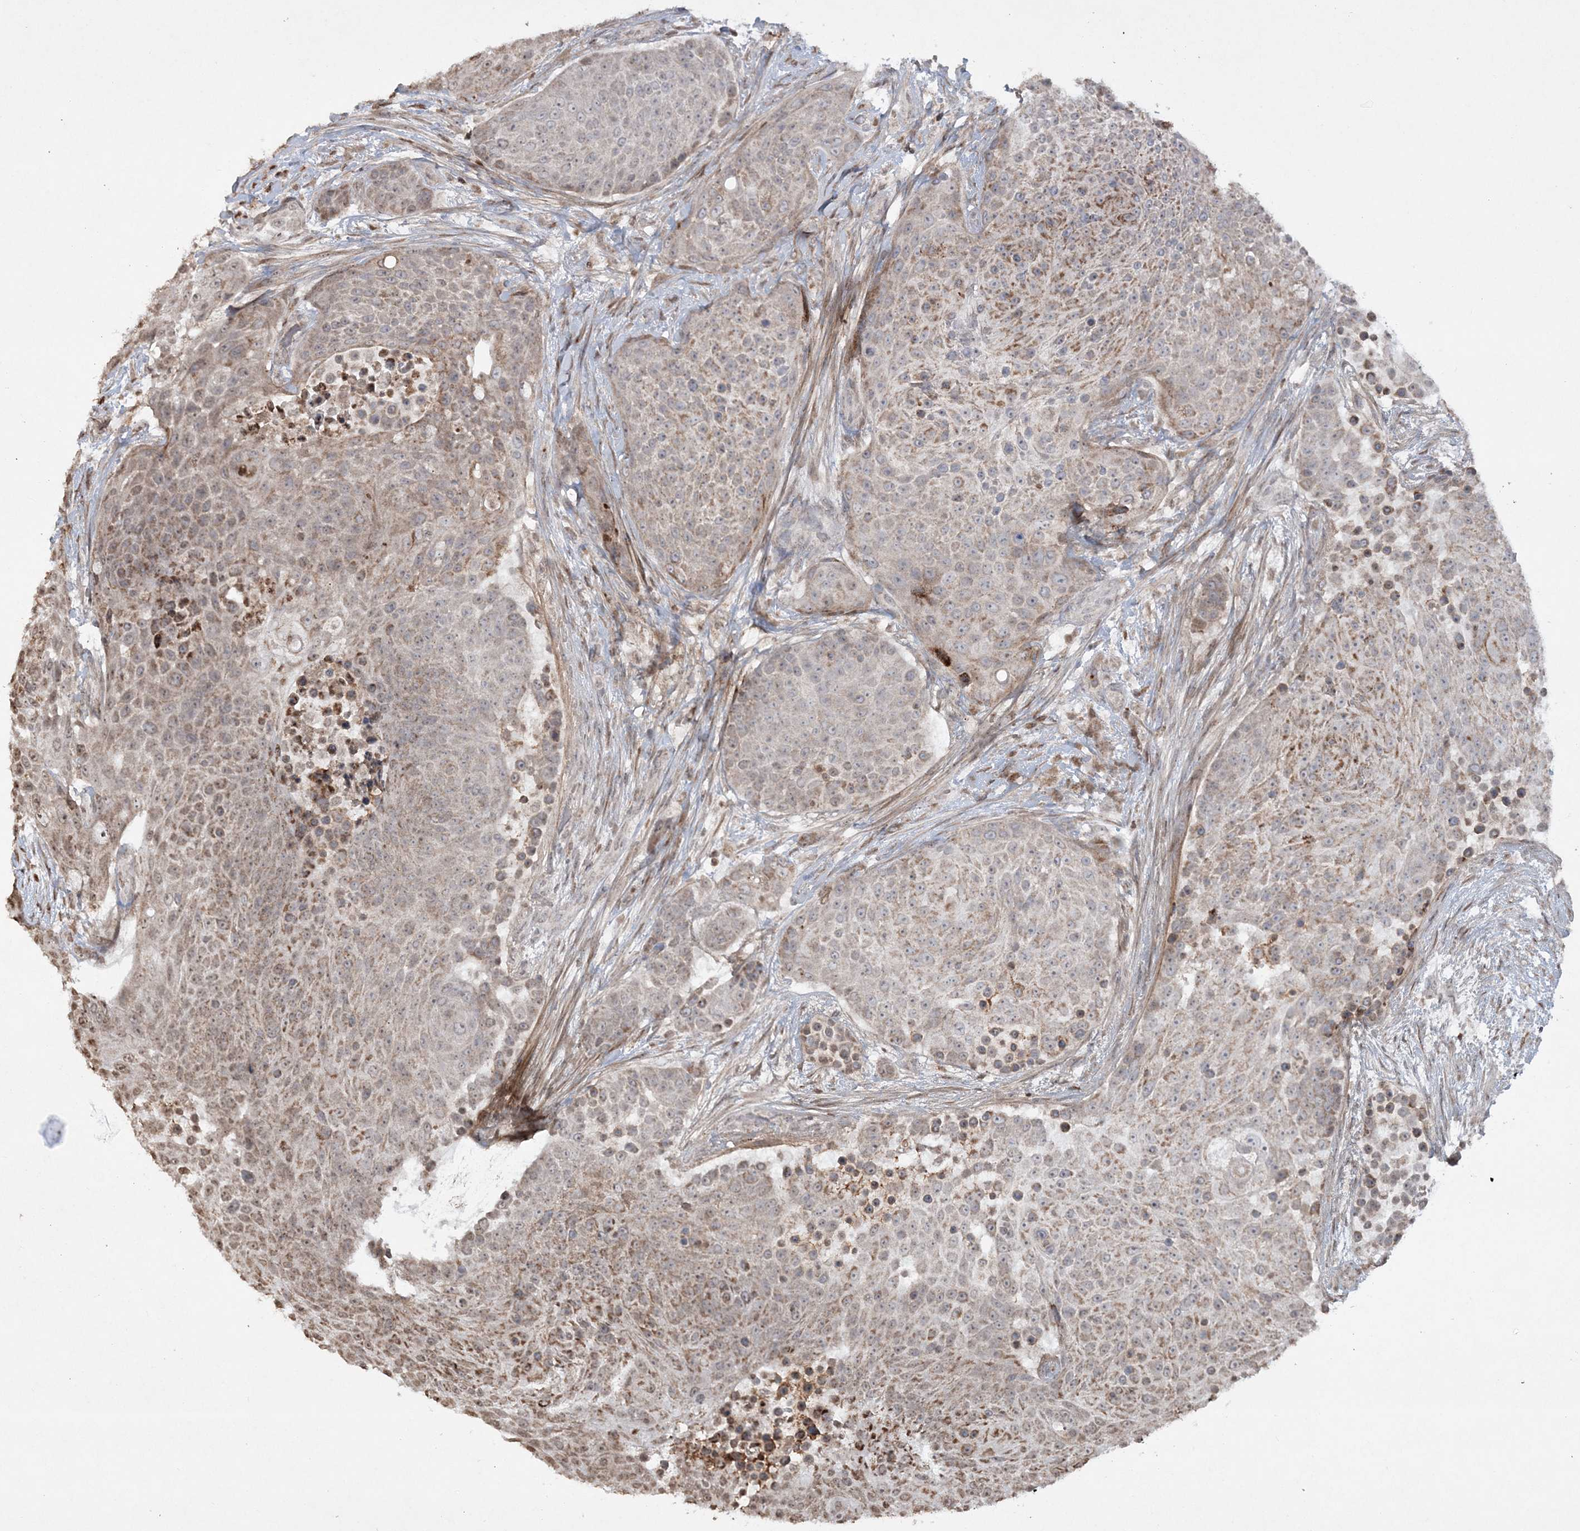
{"staining": {"intensity": "moderate", "quantity": "25%-75%", "location": "cytoplasmic/membranous"}, "tissue": "urothelial cancer", "cell_type": "Tumor cells", "image_type": "cancer", "snomed": [{"axis": "morphology", "description": "Urothelial carcinoma, High grade"}, {"axis": "topography", "description": "Urinary bladder"}], "caption": "A histopathology image of urothelial cancer stained for a protein exhibits moderate cytoplasmic/membranous brown staining in tumor cells.", "gene": "TTC7A", "patient": {"sex": "female", "age": 63}}